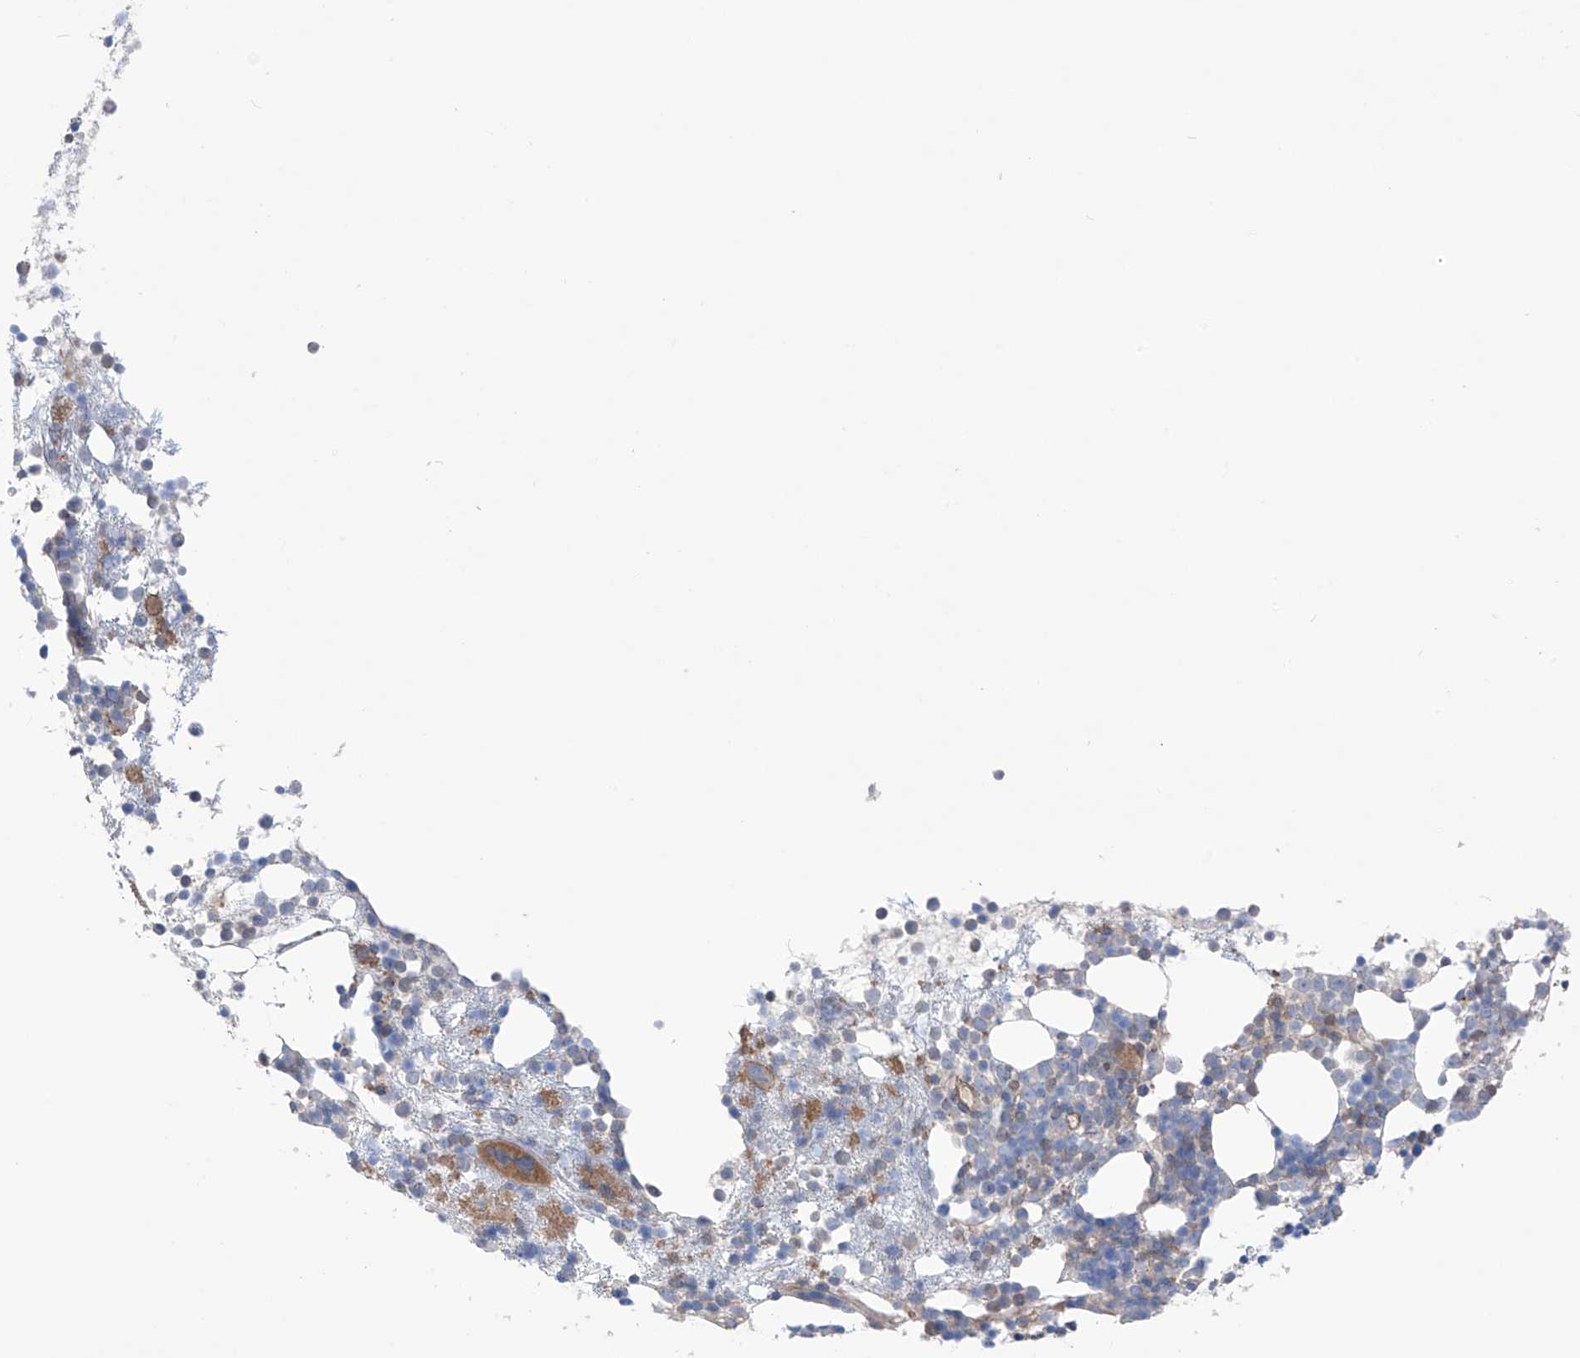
{"staining": {"intensity": "moderate", "quantity": "<25%", "location": "cytoplasmic/membranous"}, "tissue": "bone marrow", "cell_type": "Hematopoietic cells", "image_type": "normal", "snomed": [{"axis": "morphology", "description": "Normal tissue, NOS"}, {"axis": "topography", "description": "Bone marrow"}], "caption": "Immunohistochemistry staining of normal bone marrow, which reveals low levels of moderate cytoplasmic/membranous positivity in approximately <25% of hematopoietic cells indicating moderate cytoplasmic/membranous protein positivity. The staining was performed using DAB (brown) for protein detection and nuclei were counterstained in hematoxylin (blue).", "gene": "TRMU", "patient": {"sex": "female", "age": 57}}